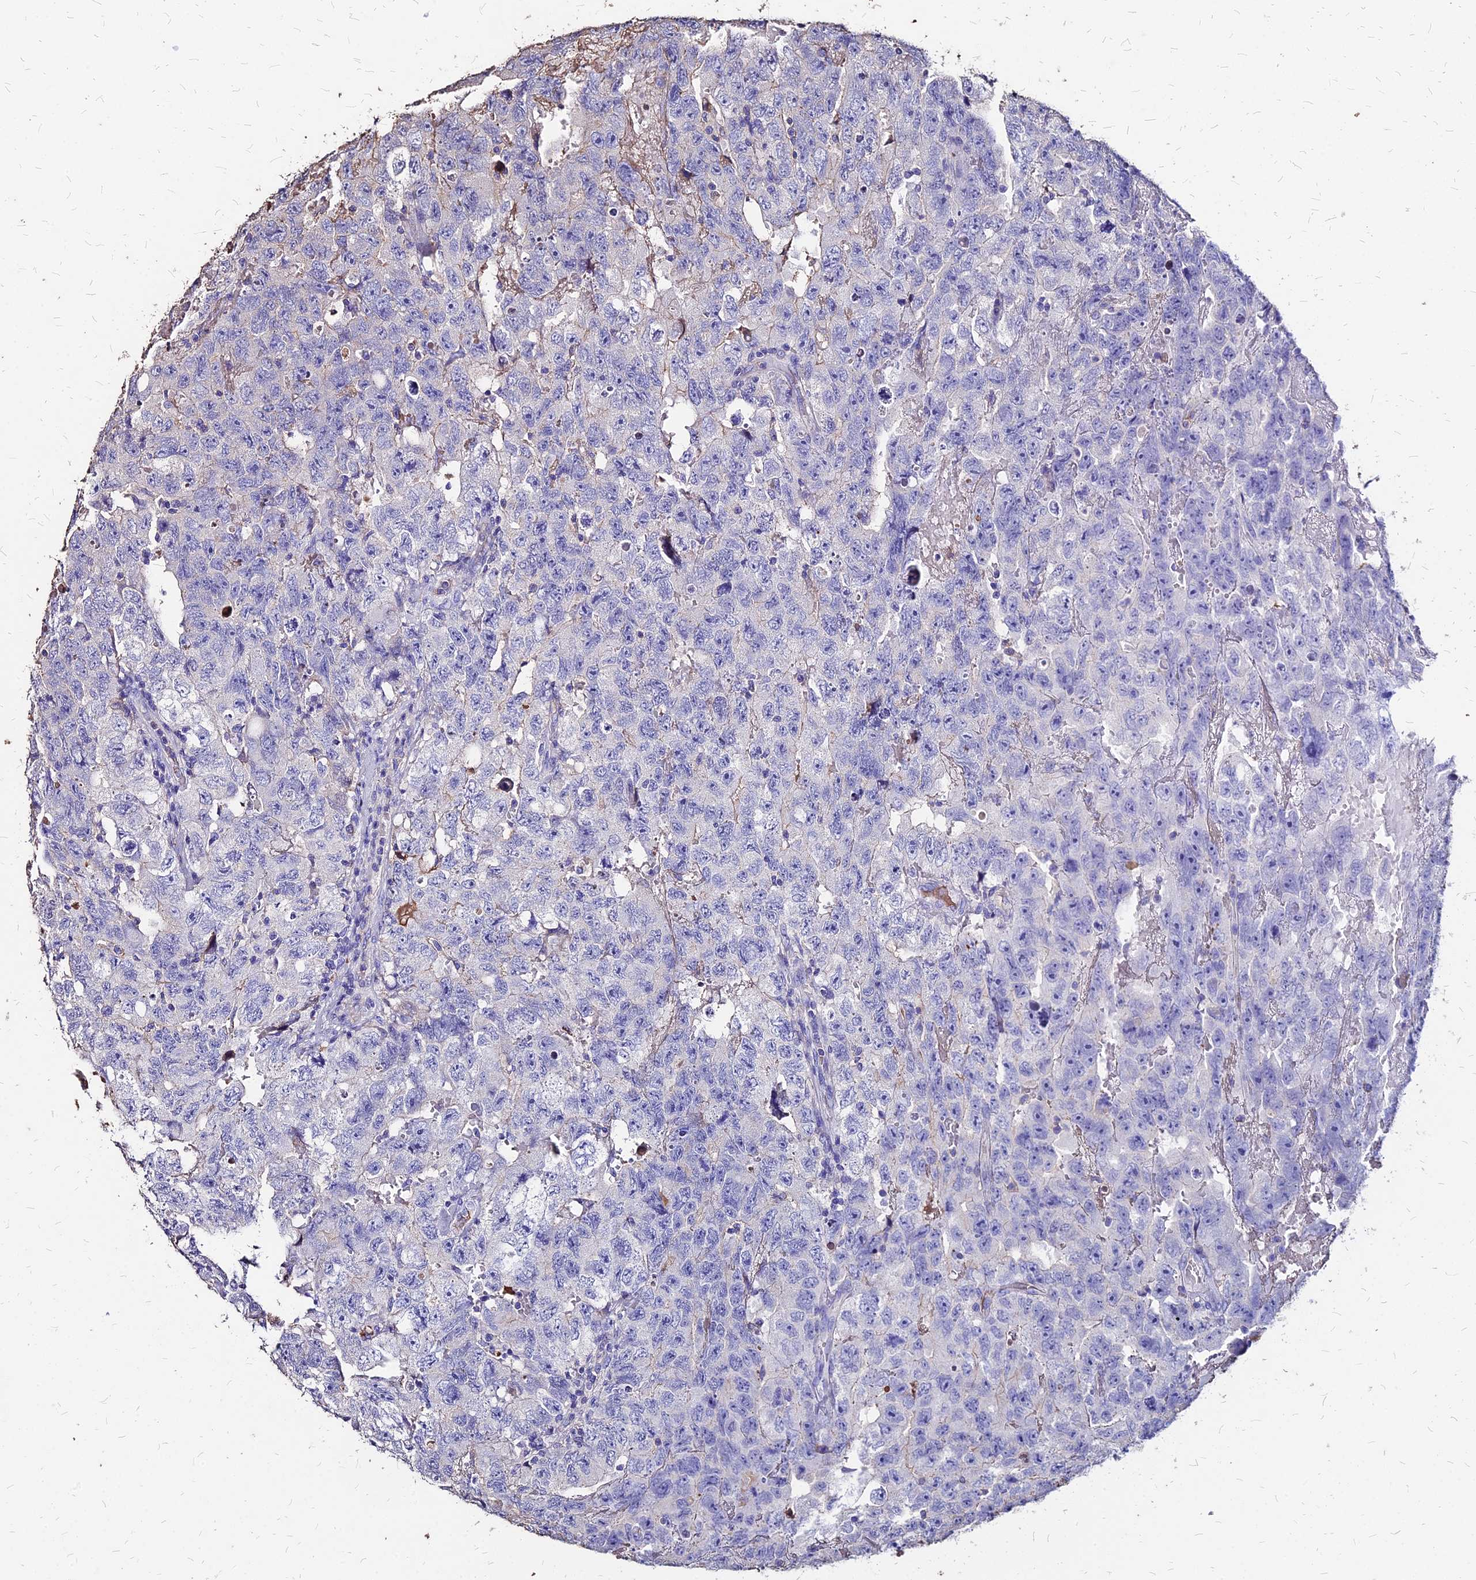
{"staining": {"intensity": "negative", "quantity": "none", "location": "none"}, "tissue": "testis cancer", "cell_type": "Tumor cells", "image_type": "cancer", "snomed": [{"axis": "morphology", "description": "Carcinoma, Embryonal, NOS"}, {"axis": "topography", "description": "Testis"}], "caption": "DAB (3,3'-diaminobenzidine) immunohistochemical staining of human testis cancer demonstrates no significant positivity in tumor cells.", "gene": "NME5", "patient": {"sex": "male", "age": 45}}